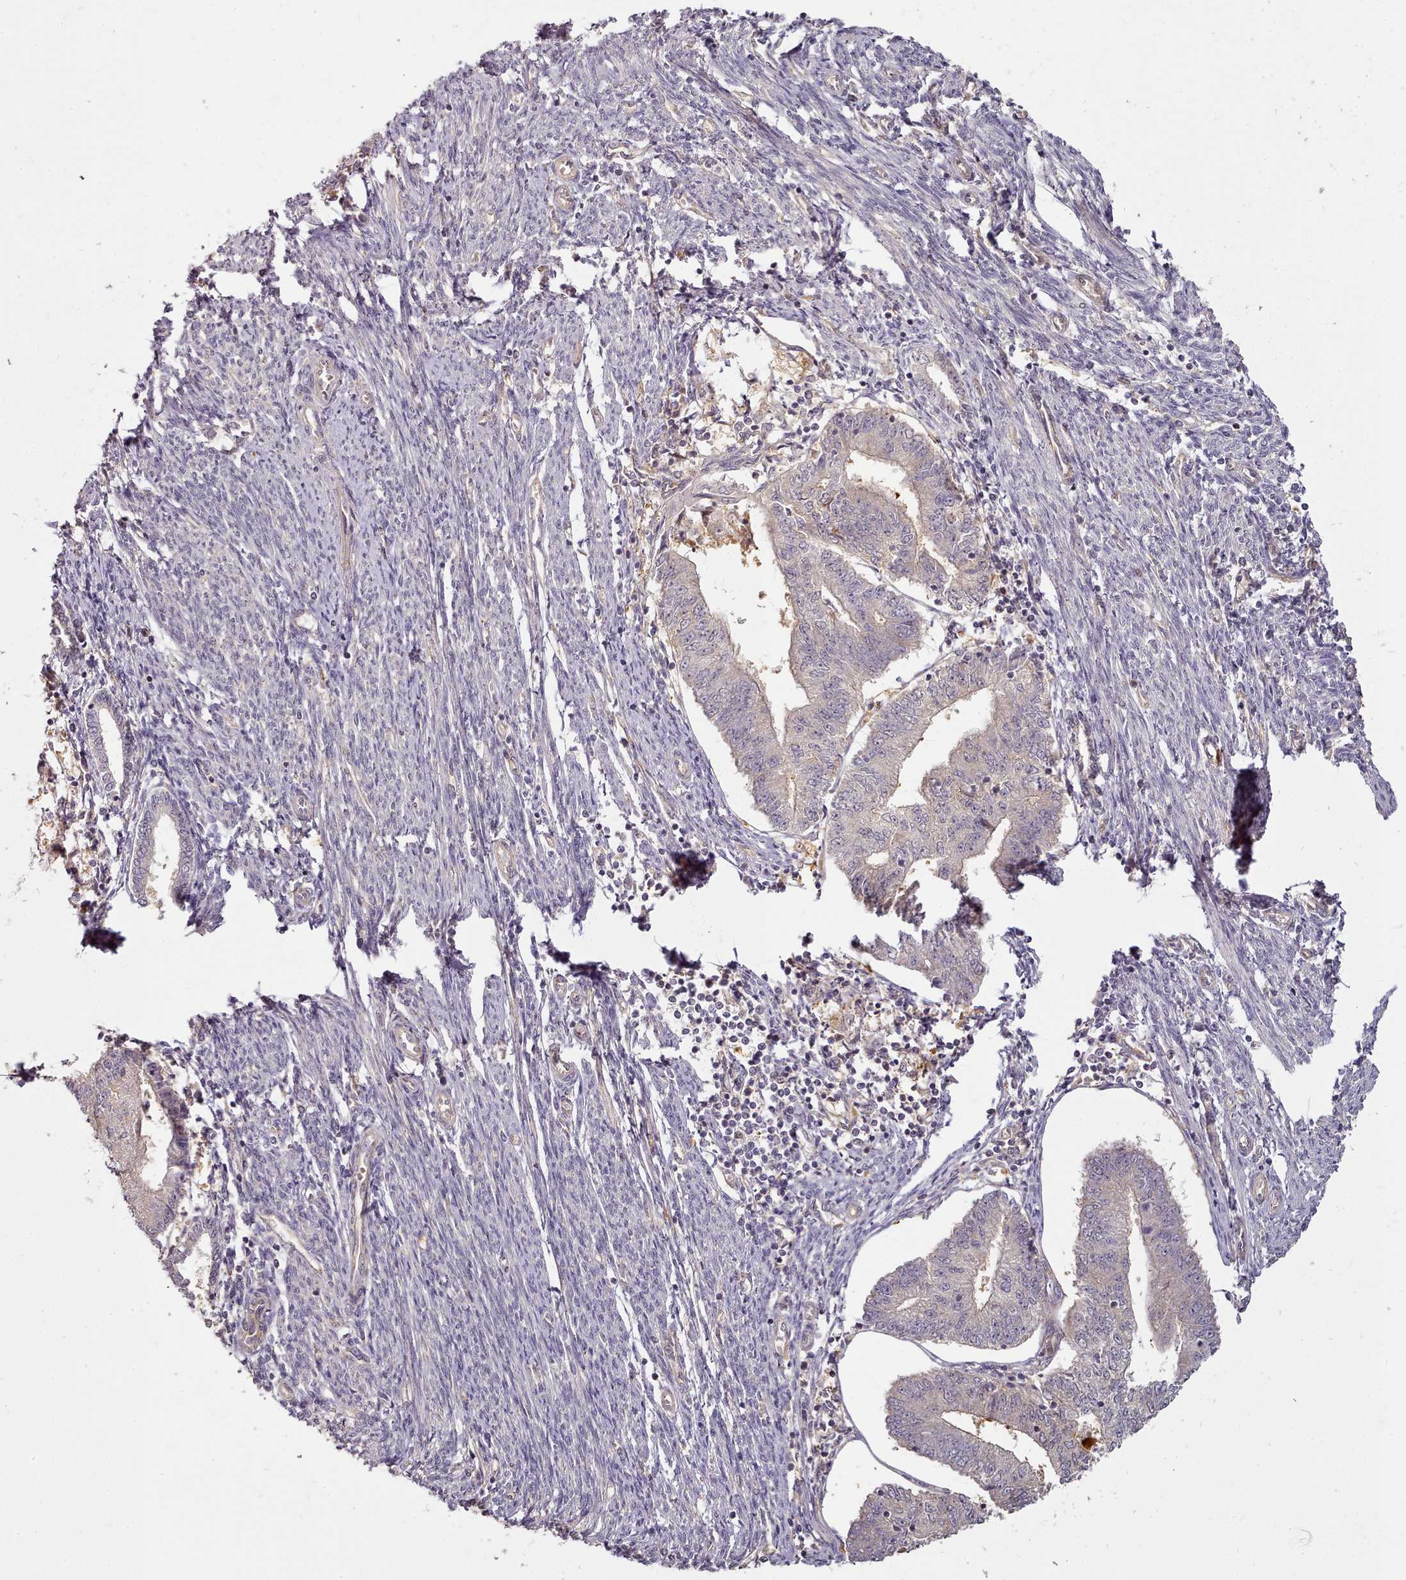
{"staining": {"intensity": "negative", "quantity": "none", "location": "none"}, "tissue": "endometrial cancer", "cell_type": "Tumor cells", "image_type": "cancer", "snomed": [{"axis": "morphology", "description": "Adenocarcinoma, NOS"}, {"axis": "topography", "description": "Endometrium"}], "caption": "An immunohistochemistry micrograph of adenocarcinoma (endometrial) is shown. There is no staining in tumor cells of adenocarcinoma (endometrial). The staining is performed using DAB (3,3'-diaminobenzidine) brown chromogen with nuclei counter-stained in using hematoxylin.", "gene": "C1QTNF5", "patient": {"sex": "female", "age": 56}}